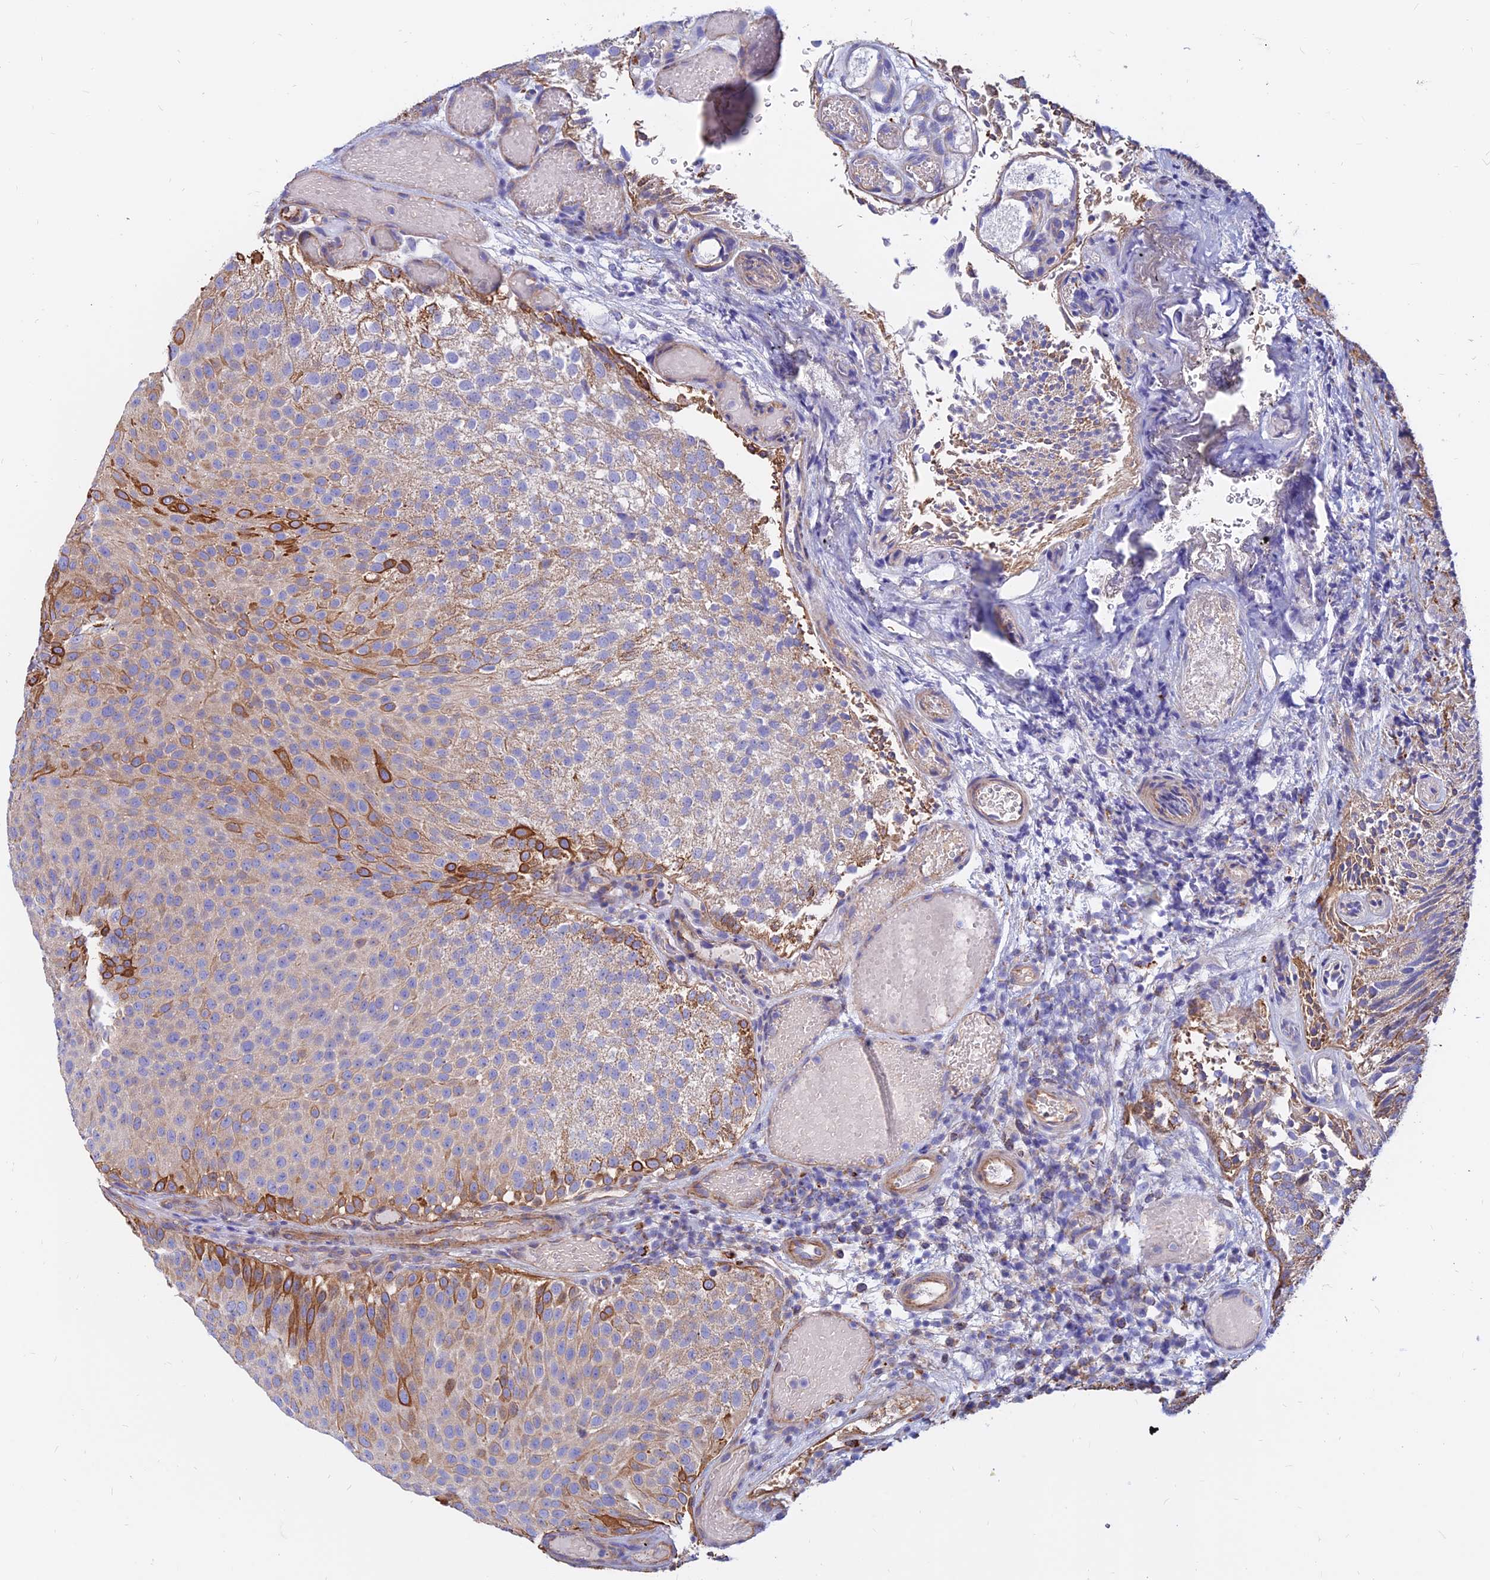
{"staining": {"intensity": "strong", "quantity": "<25%", "location": "cytoplasmic/membranous"}, "tissue": "urothelial cancer", "cell_type": "Tumor cells", "image_type": "cancer", "snomed": [{"axis": "morphology", "description": "Urothelial carcinoma, Low grade"}, {"axis": "topography", "description": "Urinary bladder"}], "caption": "Immunohistochemical staining of human urothelial cancer shows strong cytoplasmic/membranous protein expression in about <25% of tumor cells.", "gene": "CDK18", "patient": {"sex": "male", "age": 78}}